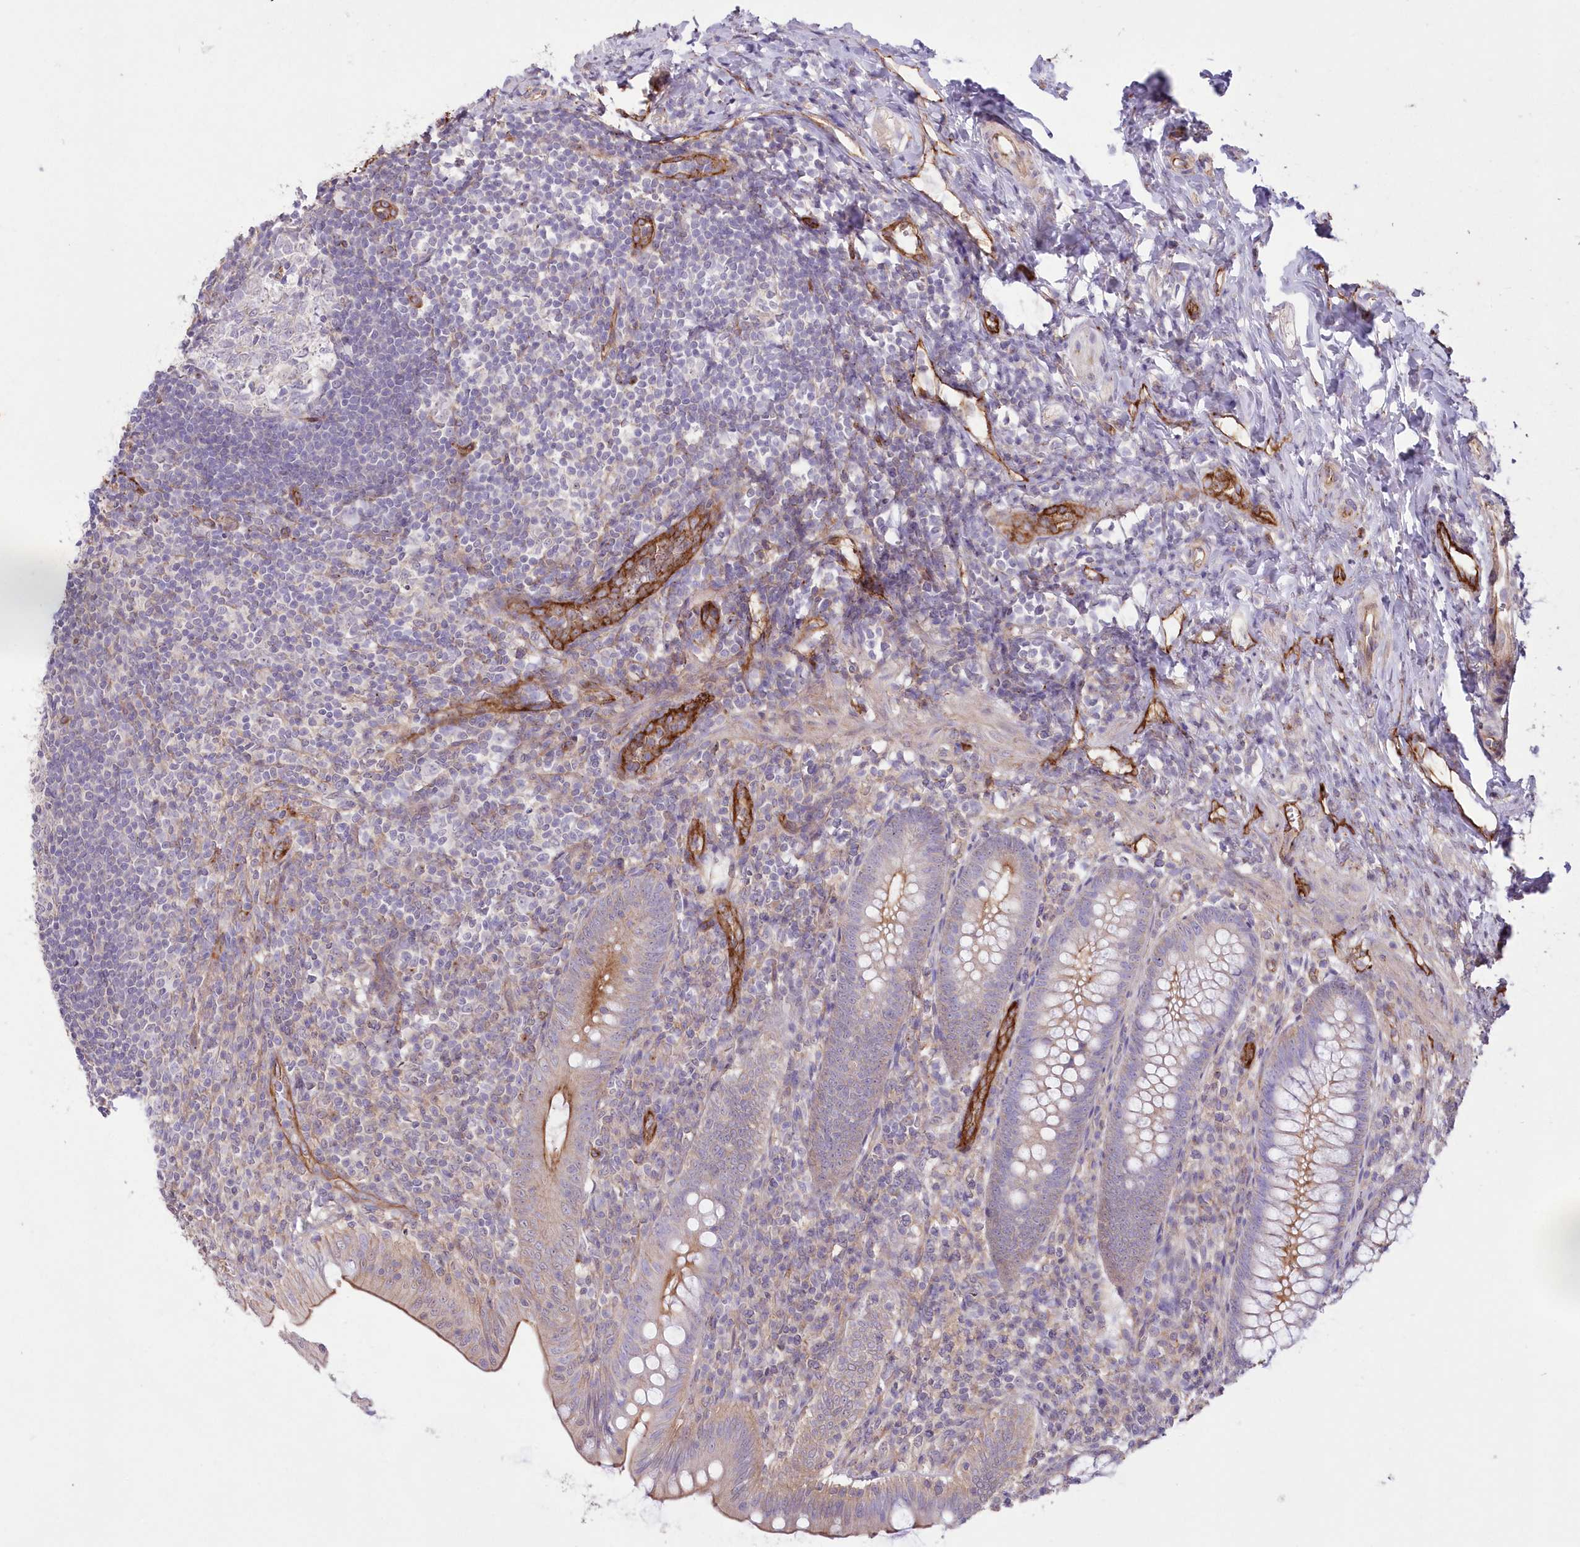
{"staining": {"intensity": "moderate", "quantity": "<25%", "location": "cytoplasmic/membranous"}, "tissue": "appendix", "cell_type": "Glandular cells", "image_type": "normal", "snomed": [{"axis": "morphology", "description": "Normal tissue, NOS"}, {"axis": "topography", "description": "Appendix"}], "caption": "This histopathology image exhibits immunohistochemistry (IHC) staining of unremarkable human appendix, with low moderate cytoplasmic/membranous positivity in approximately <25% of glandular cells.", "gene": "RAB11FIP5", "patient": {"sex": "male", "age": 14}}